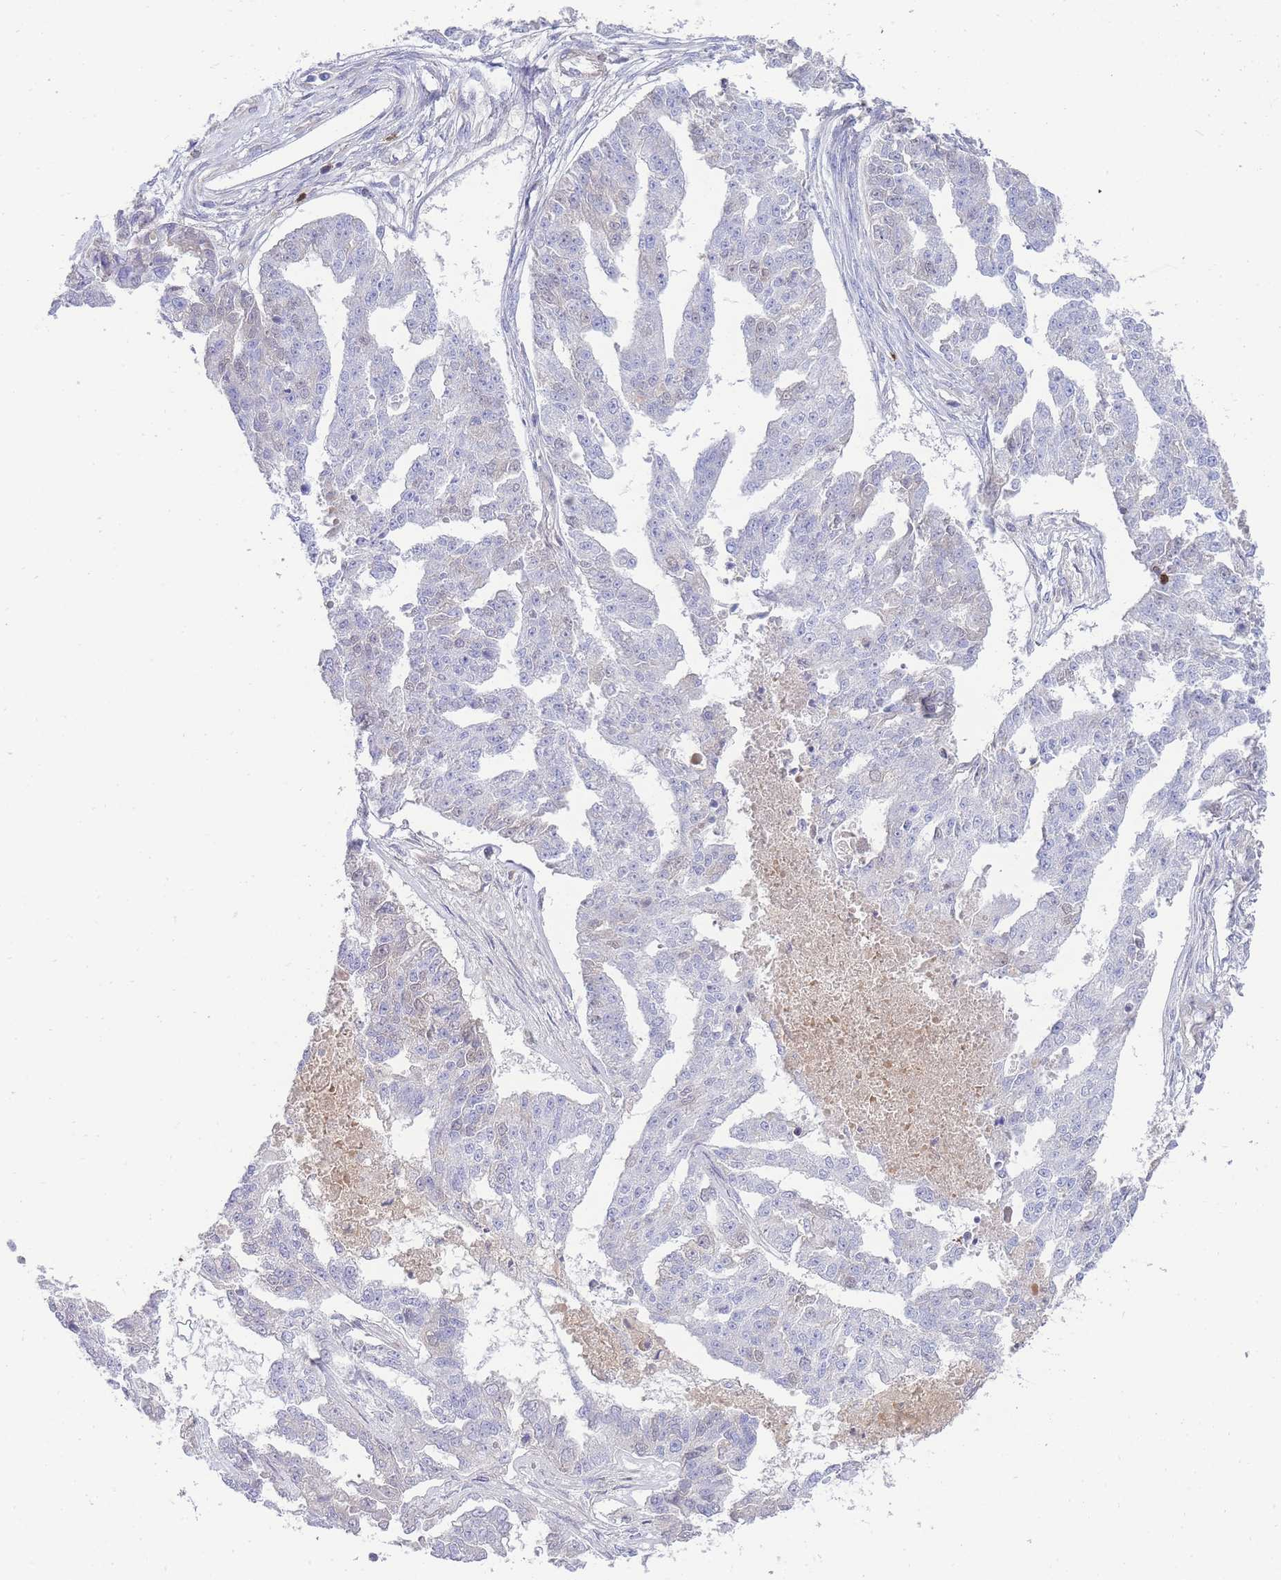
{"staining": {"intensity": "negative", "quantity": "none", "location": "none"}, "tissue": "ovarian cancer", "cell_type": "Tumor cells", "image_type": "cancer", "snomed": [{"axis": "morphology", "description": "Cystadenocarcinoma, serous, NOS"}, {"axis": "topography", "description": "Ovary"}], "caption": "Tumor cells show no significant protein staining in serous cystadenocarcinoma (ovarian).", "gene": "FBN3", "patient": {"sex": "female", "age": 58}}